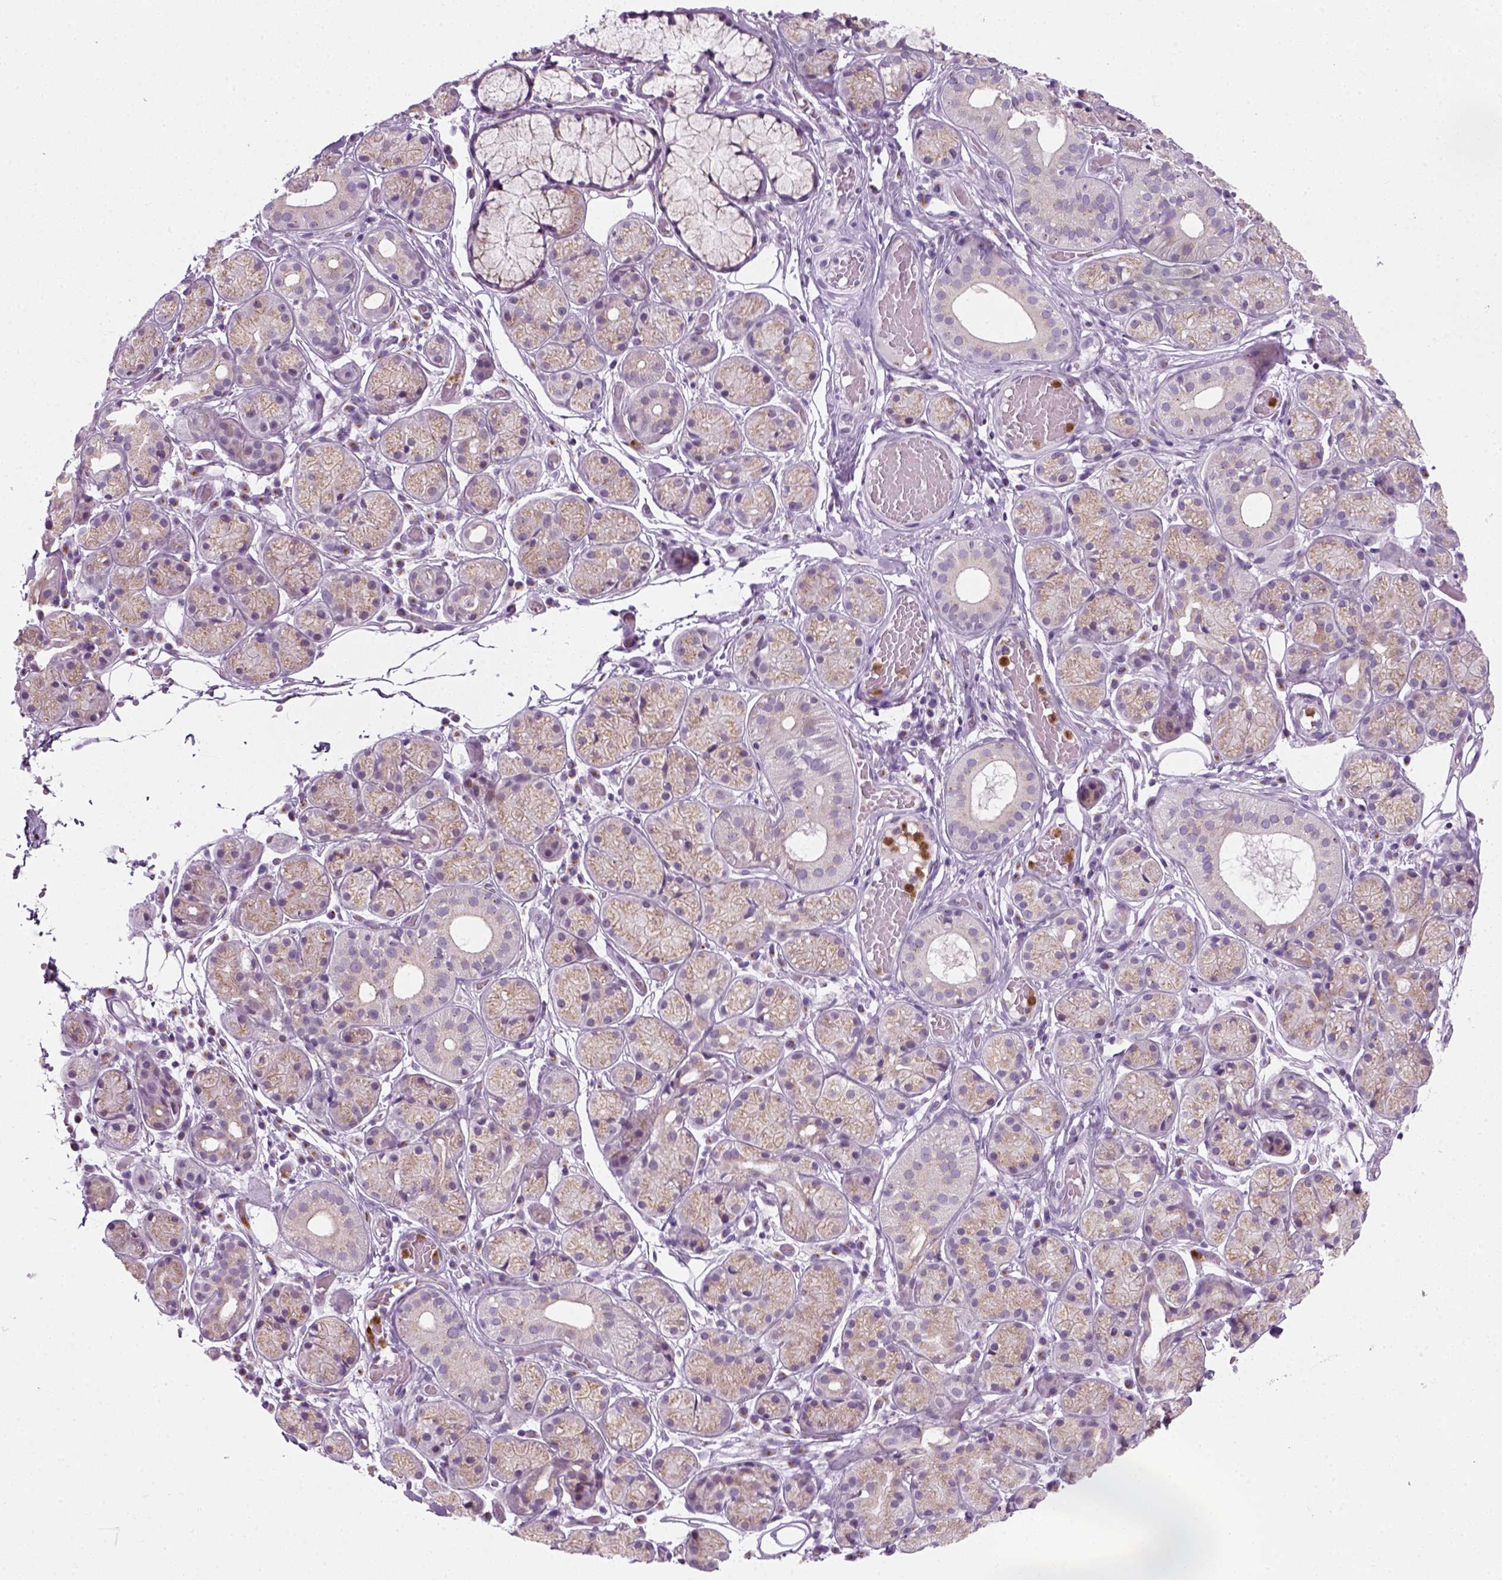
{"staining": {"intensity": "negative", "quantity": "none", "location": "none"}, "tissue": "salivary gland", "cell_type": "Glandular cells", "image_type": "normal", "snomed": [{"axis": "morphology", "description": "Normal tissue, NOS"}, {"axis": "topography", "description": "Salivary gland"}, {"axis": "topography", "description": "Peripheral nerve tissue"}], "caption": "Glandular cells show no significant protein staining in benign salivary gland.", "gene": "IL4", "patient": {"sex": "male", "age": 71}}